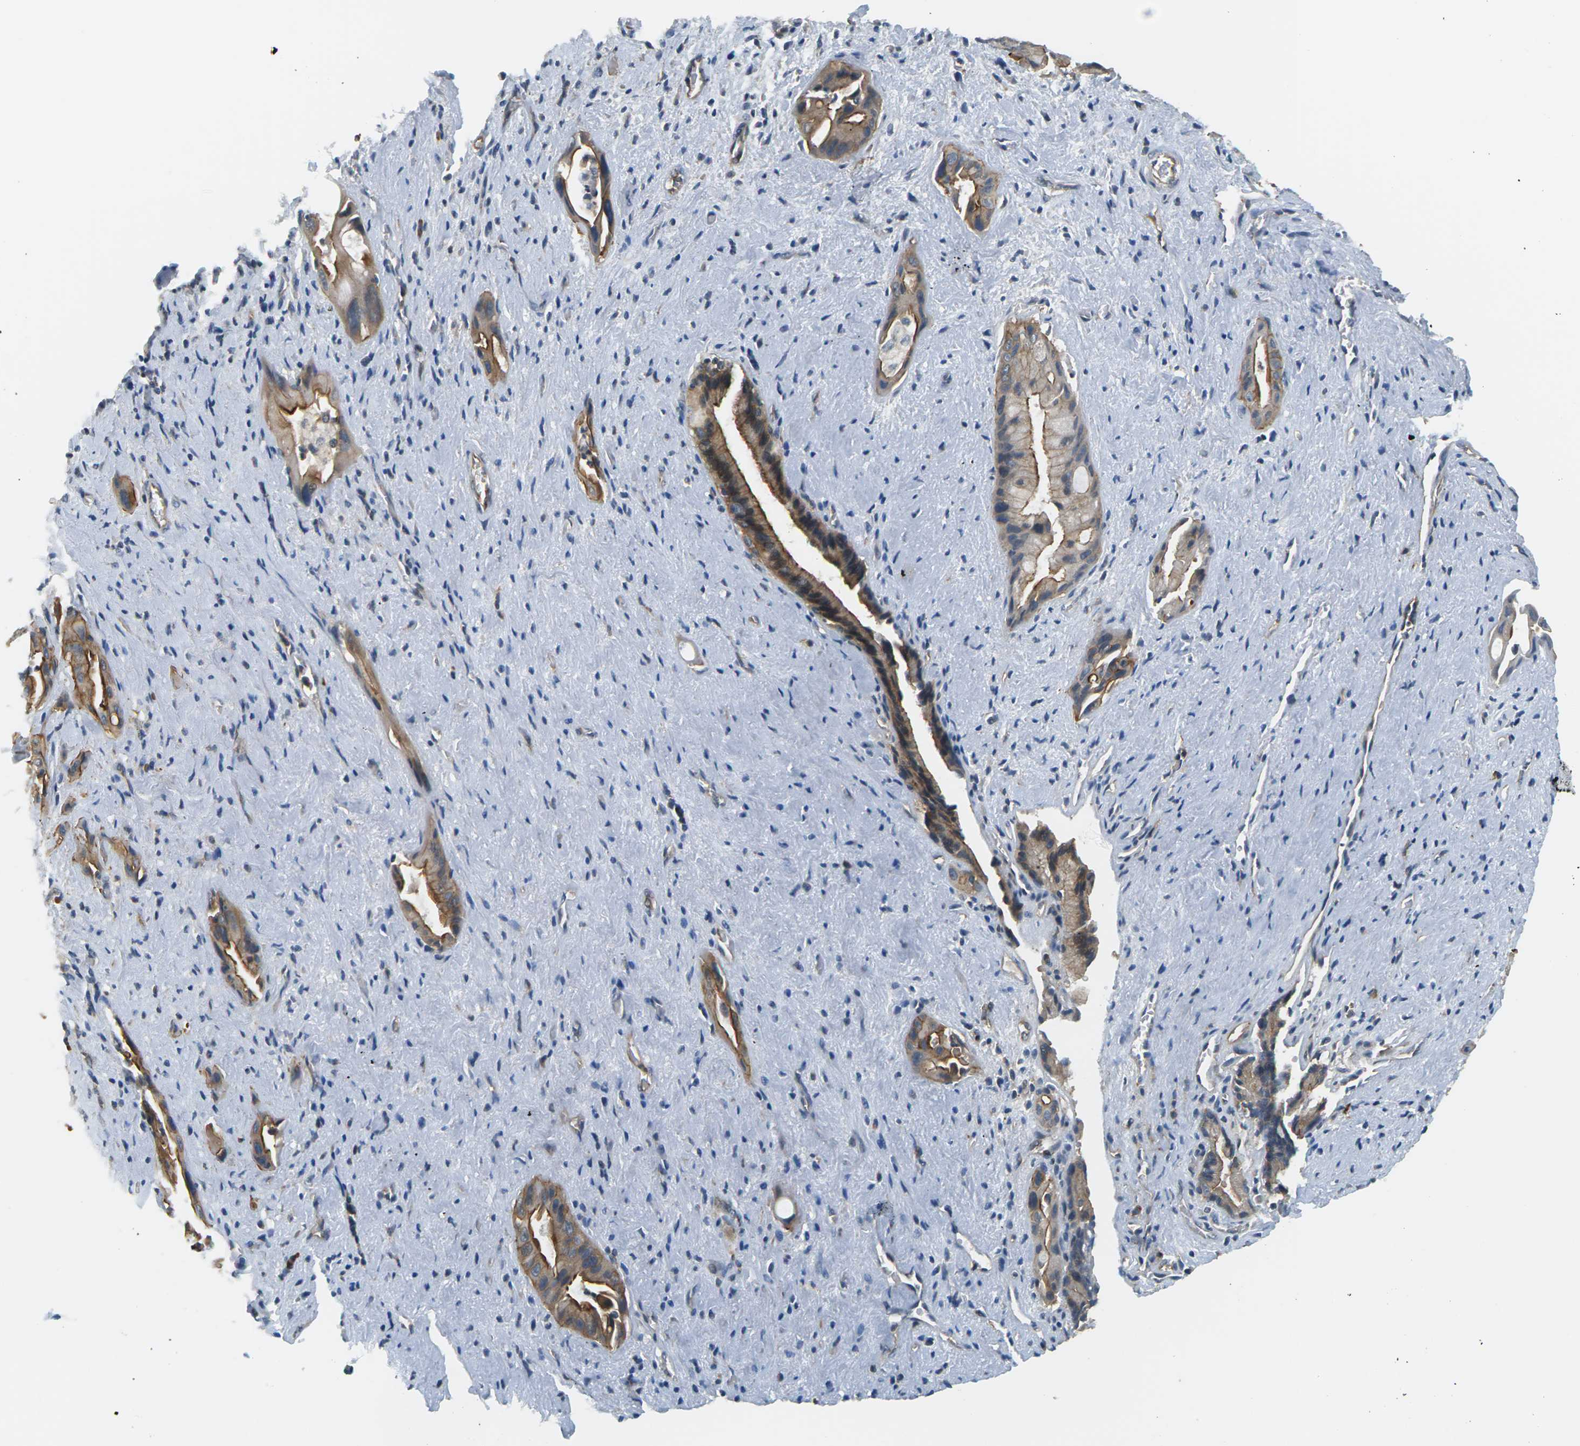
{"staining": {"intensity": "moderate", "quantity": ">75%", "location": "cytoplasmic/membranous"}, "tissue": "pancreatic cancer", "cell_type": "Tumor cells", "image_type": "cancer", "snomed": [{"axis": "morphology", "description": "Adenocarcinoma, NOS"}, {"axis": "topography", "description": "Pancreas"}], "caption": "About >75% of tumor cells in pancreatic adenocarcinoma display moderate cytoplasmic/membranous protein expression as visualized by brown immunohistochemical staining.", "gene": "SLC13A3", "patient": {"sex": "male", "age": 77}}